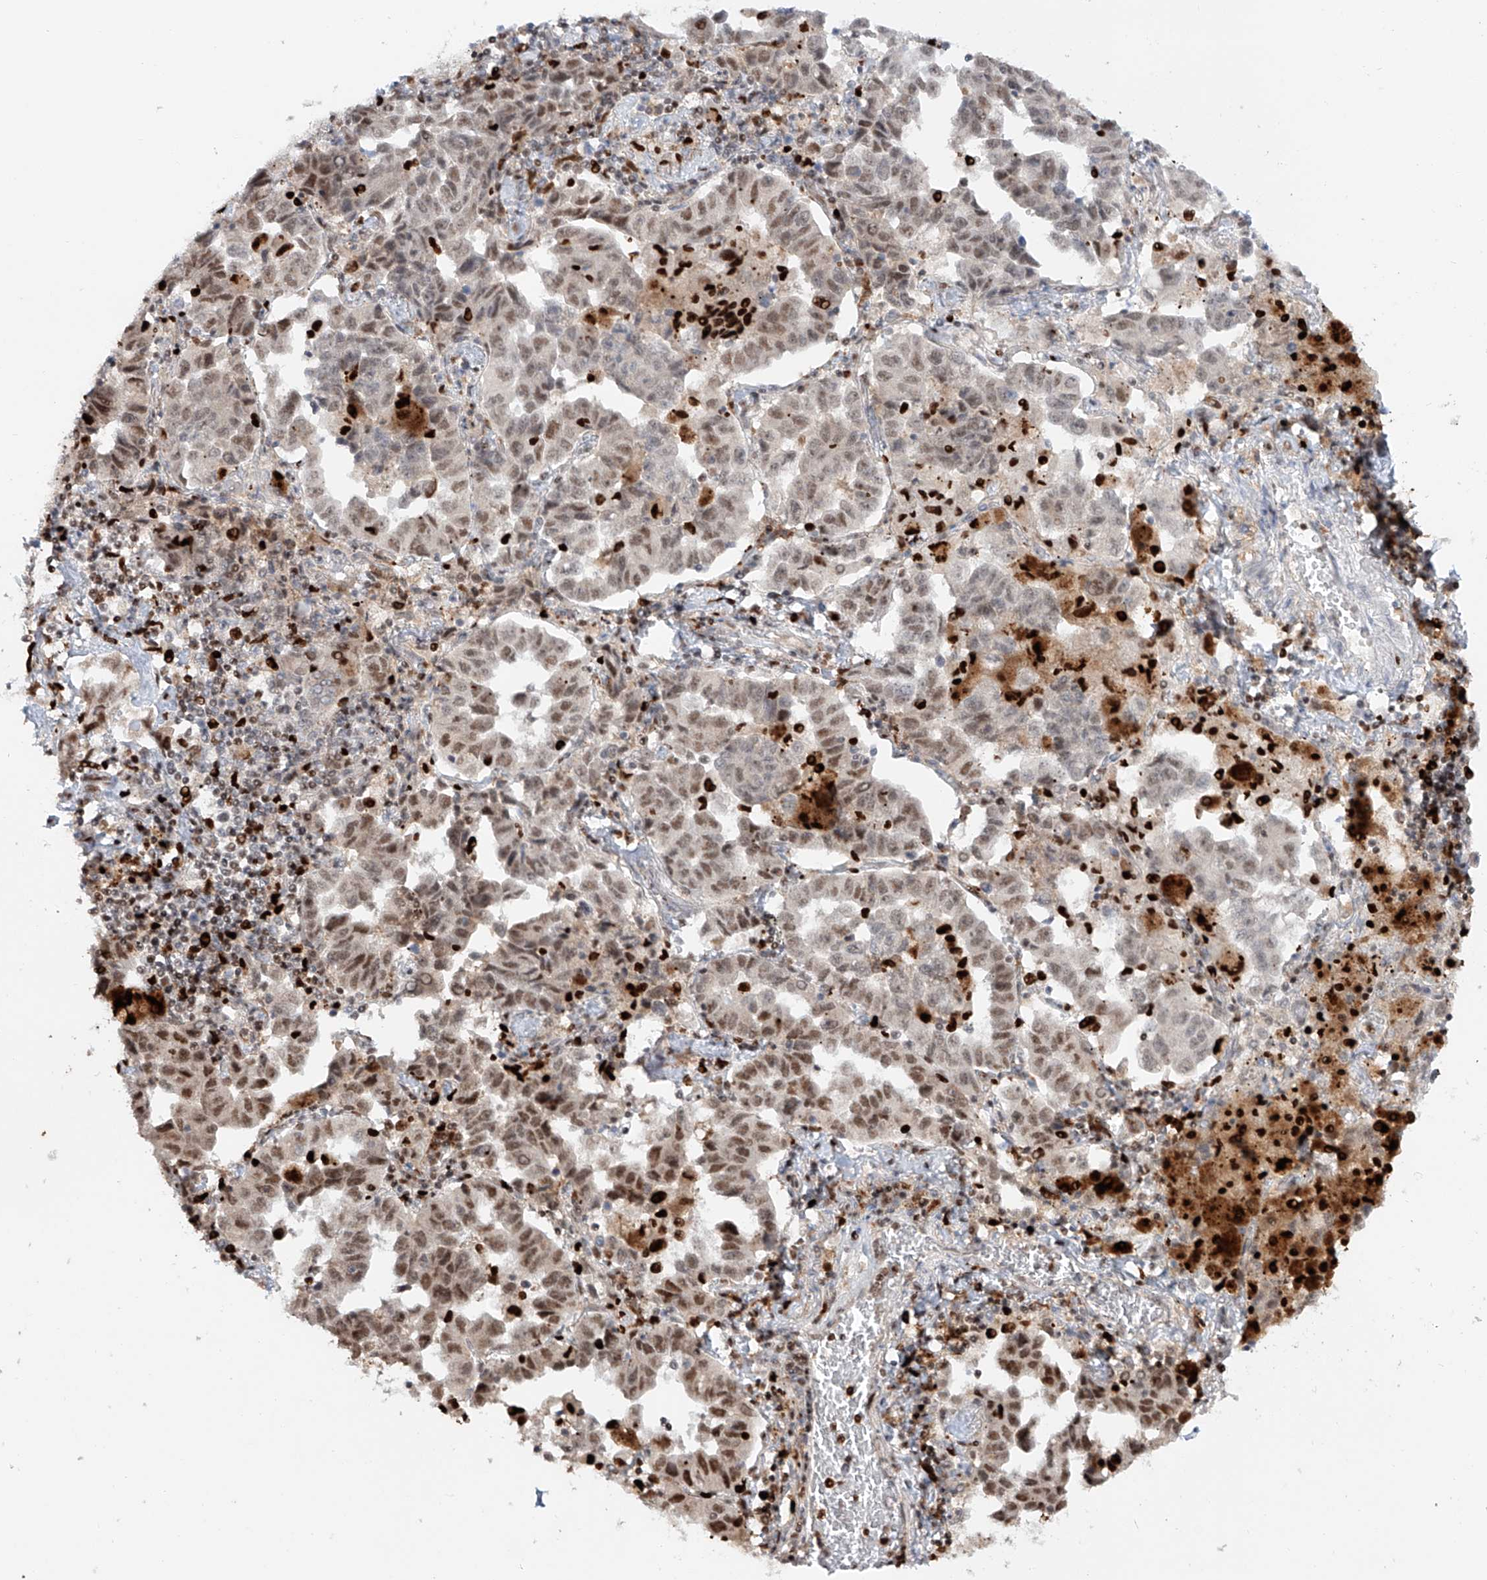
{"staining": {"intensity": "moderate", "quantity": ">75%", "location": "nuclear"}, "tissue": "lung cancer", "cell_type": "Tumor cells", "image_type": "cancer", "snomed": [{"axis": "morphology", "description": "Adenocarcinoma, NOS"}, {"axis": "topography", "description": "Lung"}], "caption": "Lung adenocarcinoma stained with DAB (3,3'-diaminobenzidine) immunohistochemistry (IHC) shows medium levels of moderate nuclear expression in approximately >75% of tumor cells.", "gene": "DZIP1L", "patient": {"sex": "female", "age": 51}}